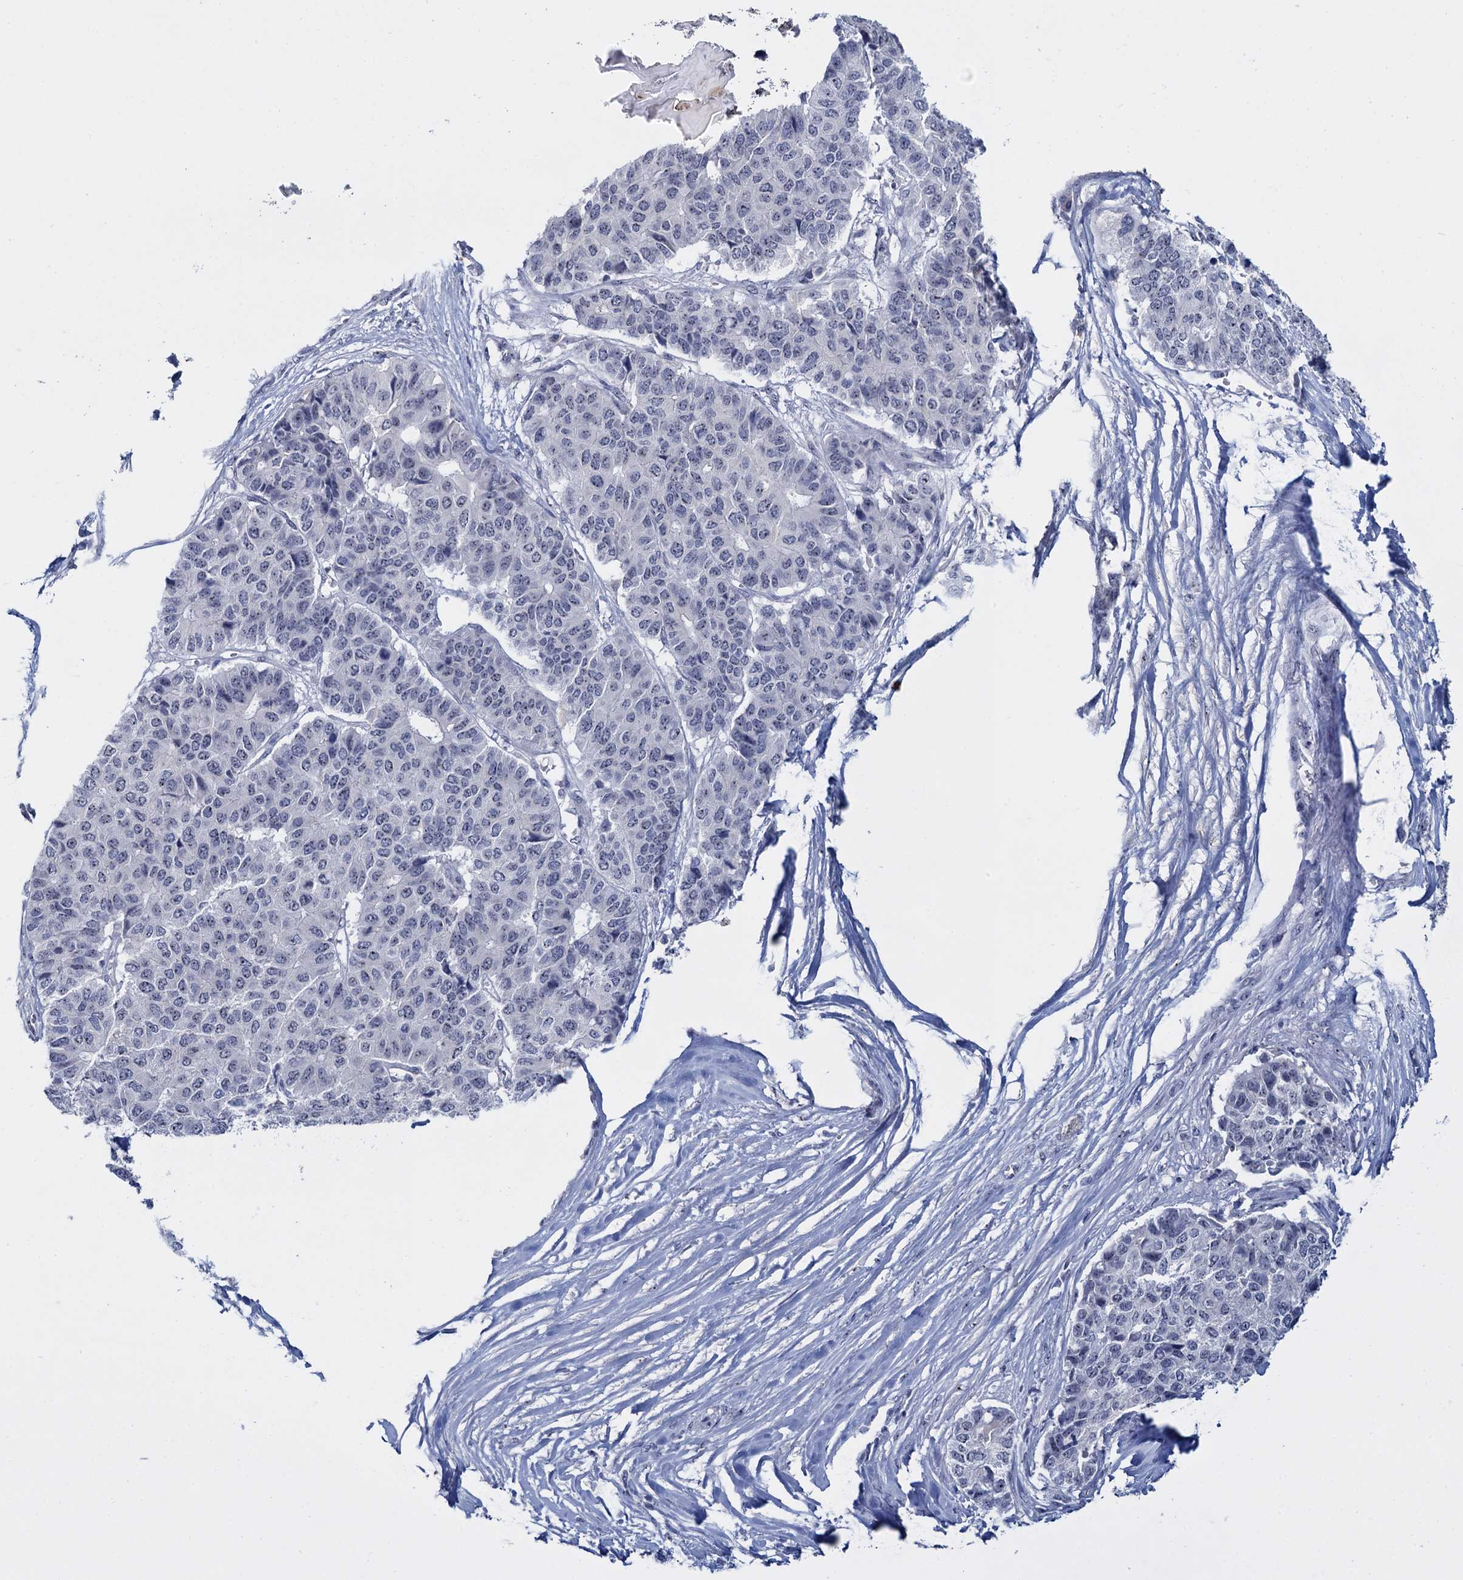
{"staining": {"intensity": "negative", "quantity": "none", "location": "none"}, "tissue": "pancreatic cancer", "cell_type": "Tumor cells", "image_type": "cancer", "snomed": [{"axis": "morphology", "description": "Adenocarcinoma, NOS"}, {"axis": "topography", "description": "Pancreas"}], "caption": "Immunohistochemistry (IHC) image of human pancreatic cancer stained for a protein (brown), which reveals no positivity in tumor cells.", "gene": "SFN", "patient": {"sex": "male", "age": 50}}